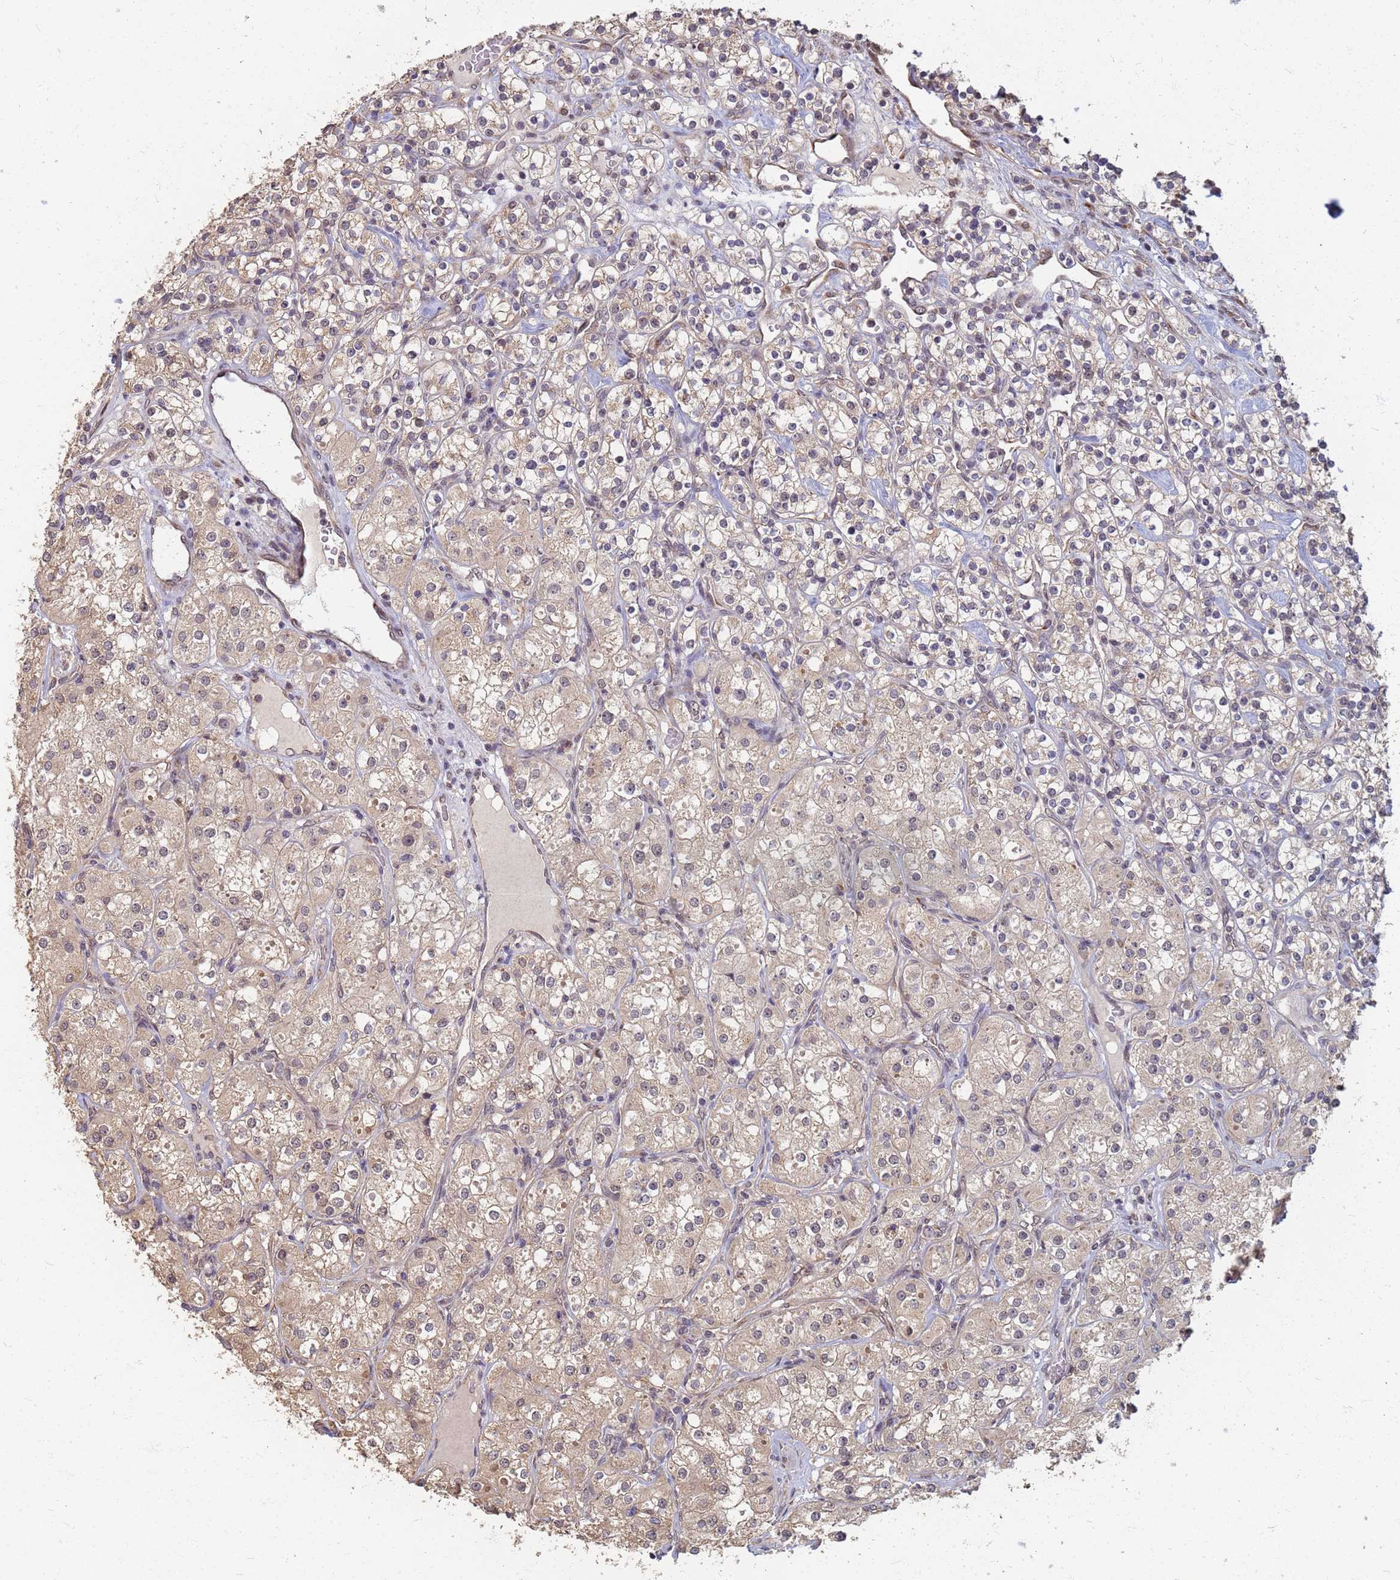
{"staining": {"intensity": "weak", "quantity": "<25%", "location": "cytoplasmic/membranous,nuclear"}, "tissue": "renal cancer", "cell_type": "Tumor cells", "image_type": "cancer", "snomed": [{"axis": "morphology", "description": "Adenocarcinoma, NOS"}, {"axis": "topography", "description": "Kidney"}], "caption": "A micrograph of human renal cancer (adenocarcinoma) is negative for staining in tumor cells.", "gene": "ITGB4", "patient": {"sex": "male", "age": 77}}